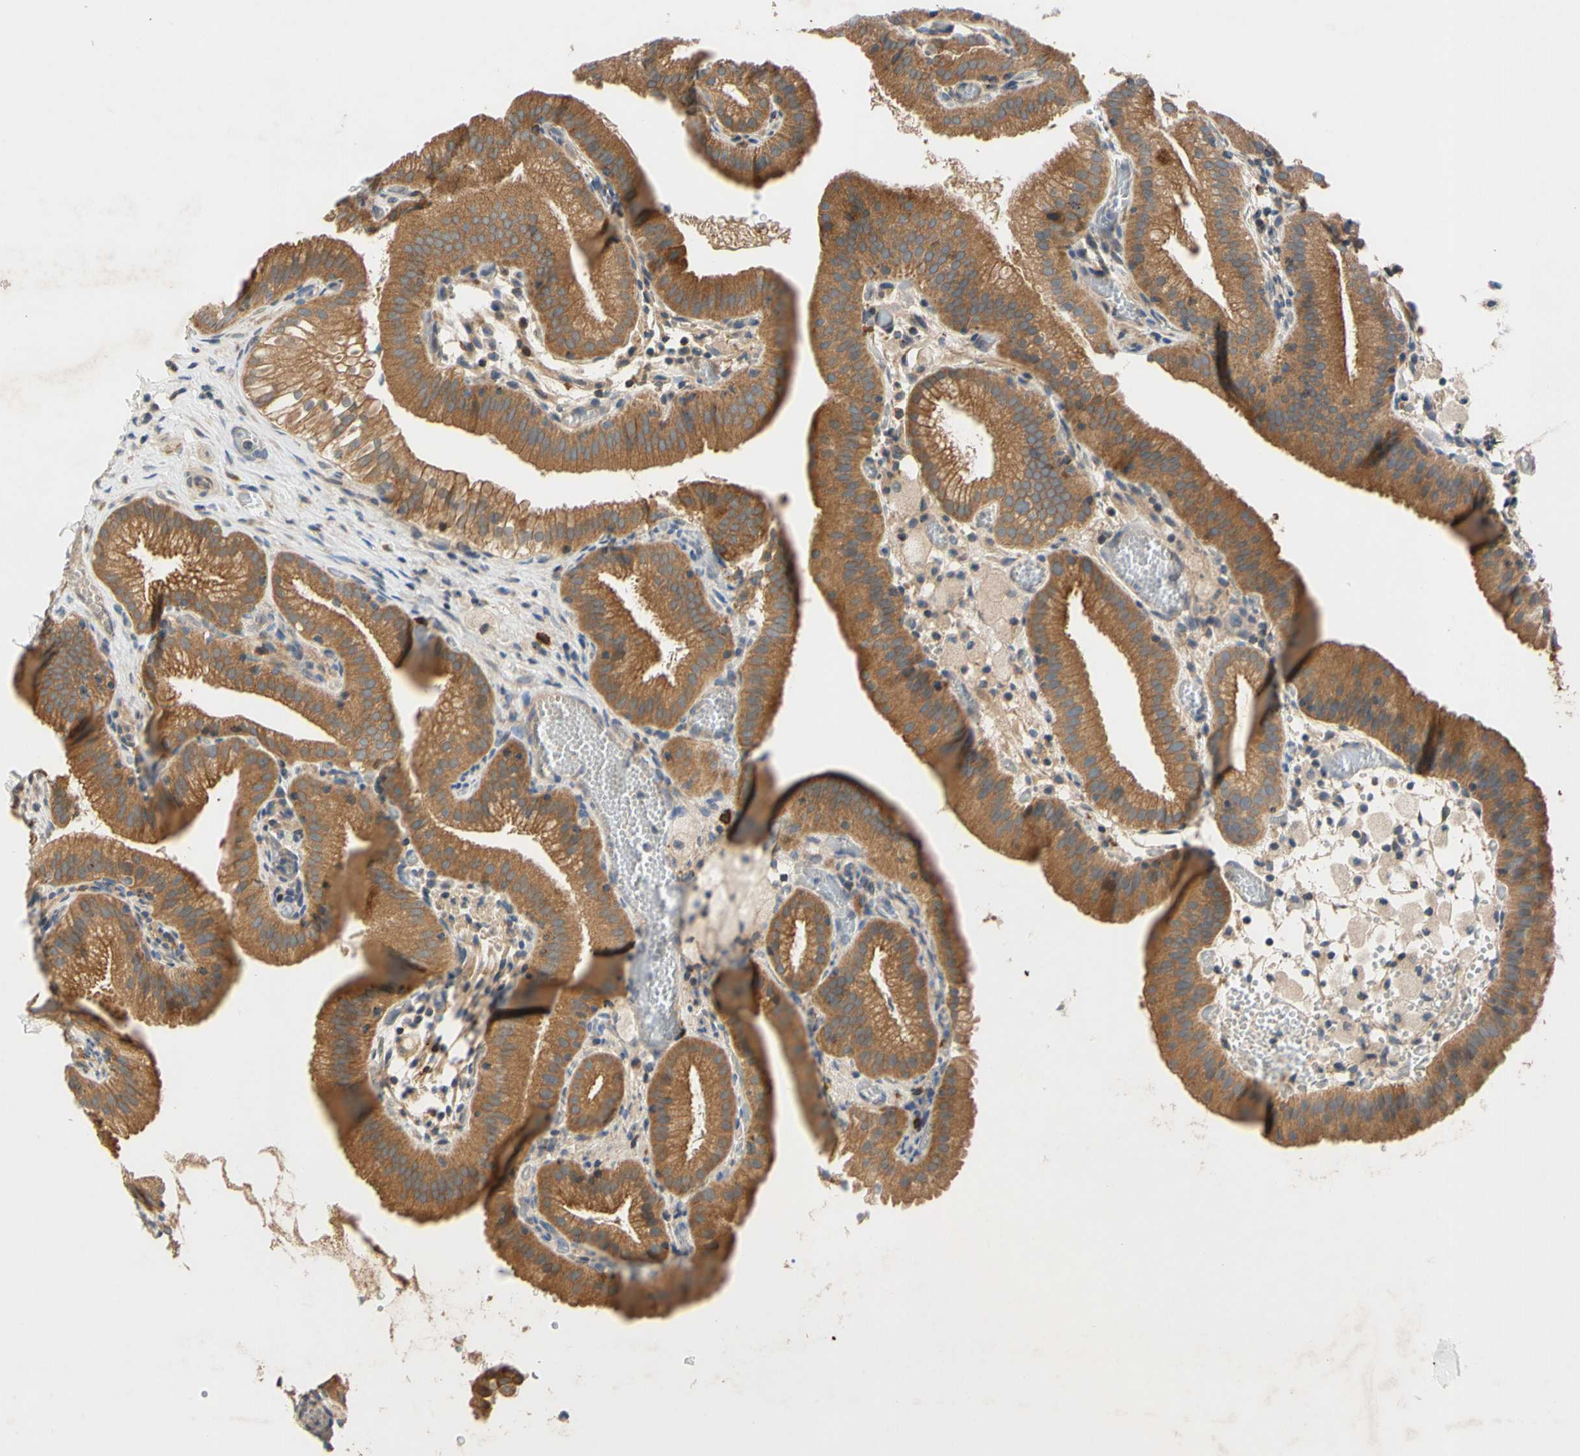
{"staining": {"intensity": "moderate", "quantity": ">75%", "location": "cytoplasmic/membranous"}, "tissue": "gallbladder", "cell_type": "Glandular cells", "image_type": "normal", "snomed": [{"axis": "morphology", "description": "Normal tissue, NOS"}, {"axis": "topography", "description": "Gallbladder"}], "caption": "Normal gallbladder displays moderate cytoplasmic/membranous positivity in approximately >75% of glandular cells Immunohistochemistry (ihc) stains the protein in brown and the nuclei are stained blue..", "gene": "MBTPS2", "patient": {"sex": "male", "age": 54}}